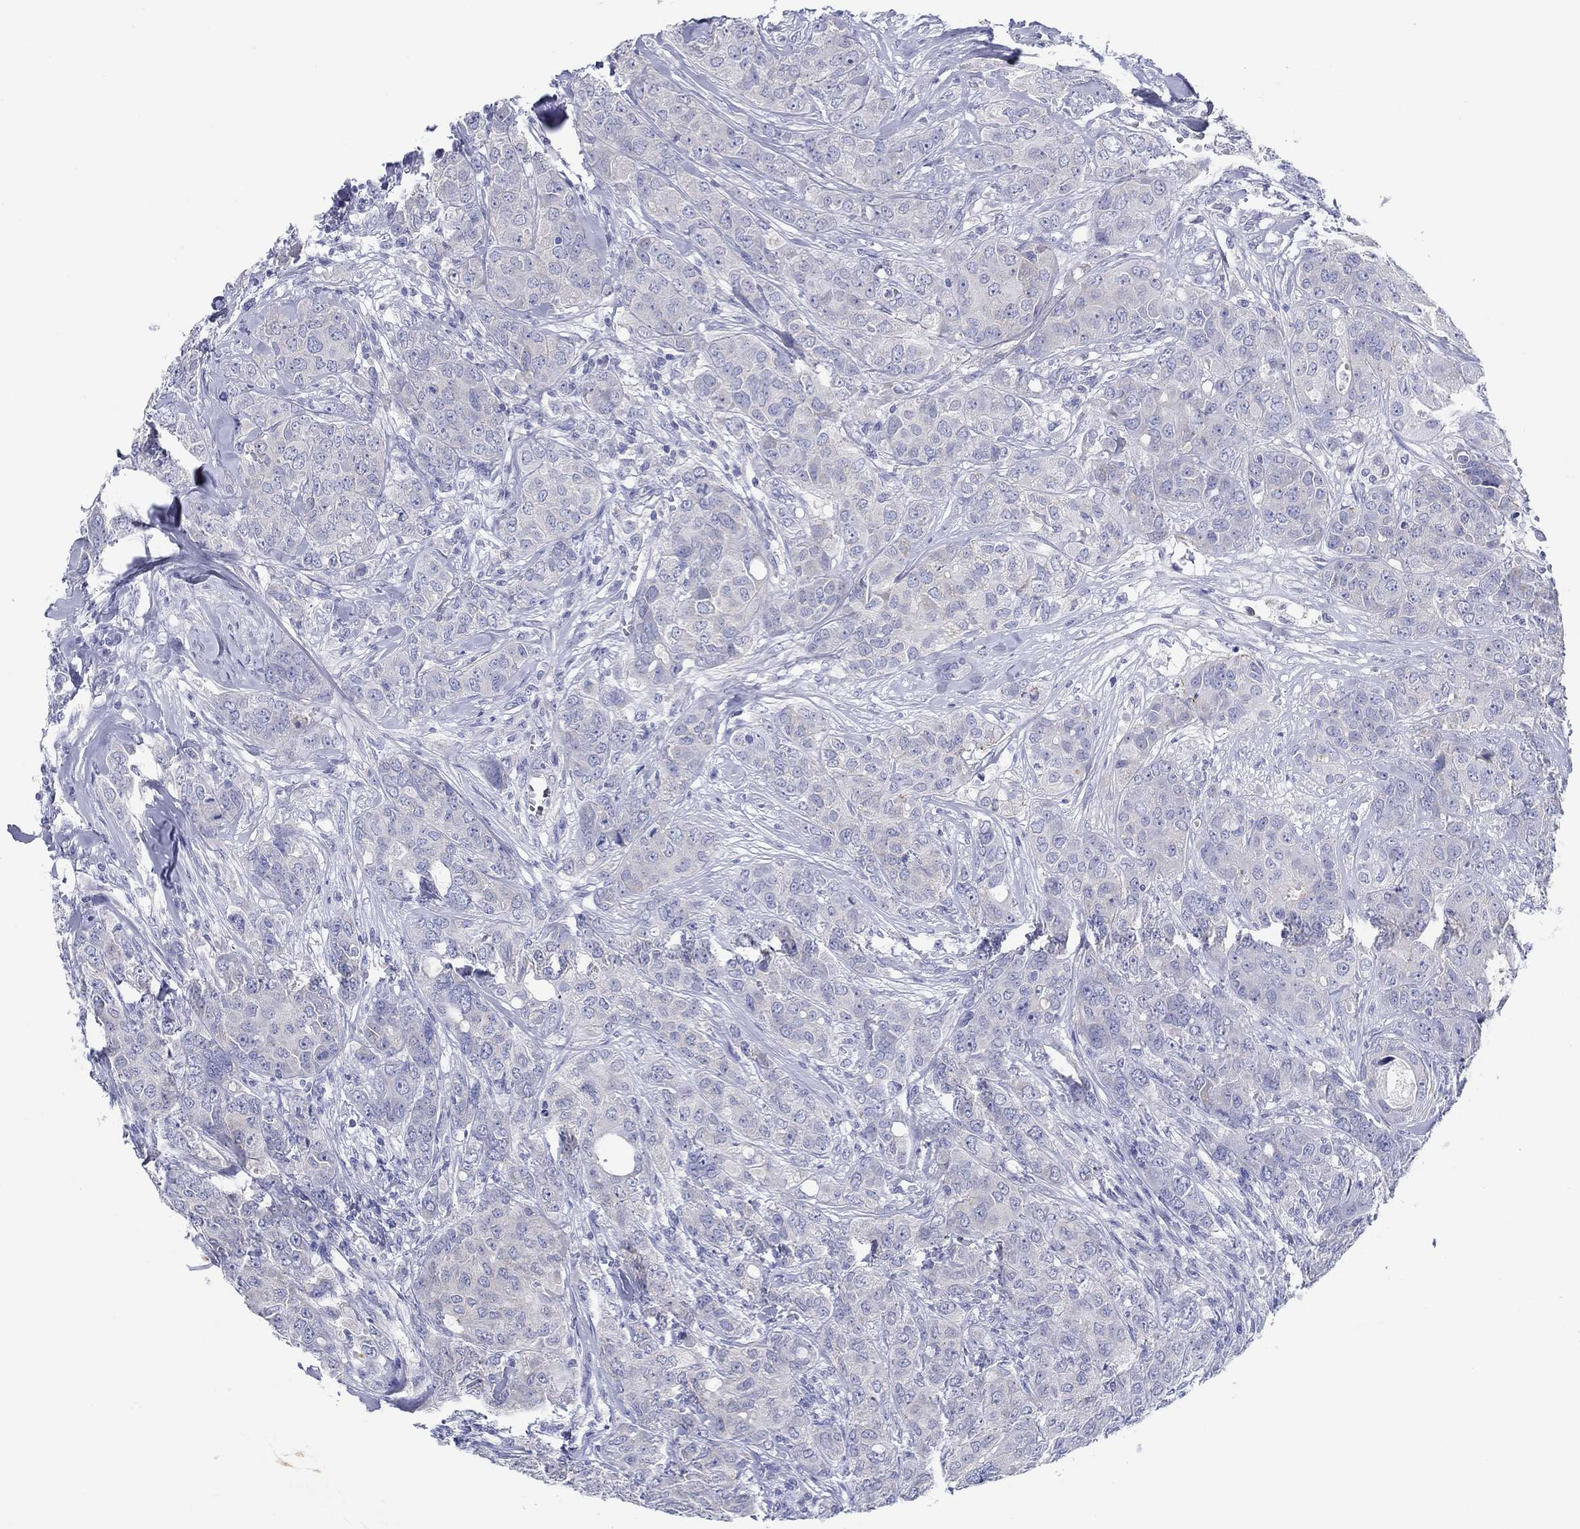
{"staining": {"intensity": "negative", "quantity": "none", "location": "none"}, "tissue": "breast cancer", "cell_type": "Tumor cells", "image_type": "cancer", "snomed": [{"axis": "morphology", "description": "Duct carcinoma"}, {"axis": "topography", "description": "Breast"}], "caption": "An IHC micrograph of breast cancer is shown. There is no staining in tumor cells of breast cancer.", "gene": "HAPLN4", "patient": {"sex": "female", "age": 43}}